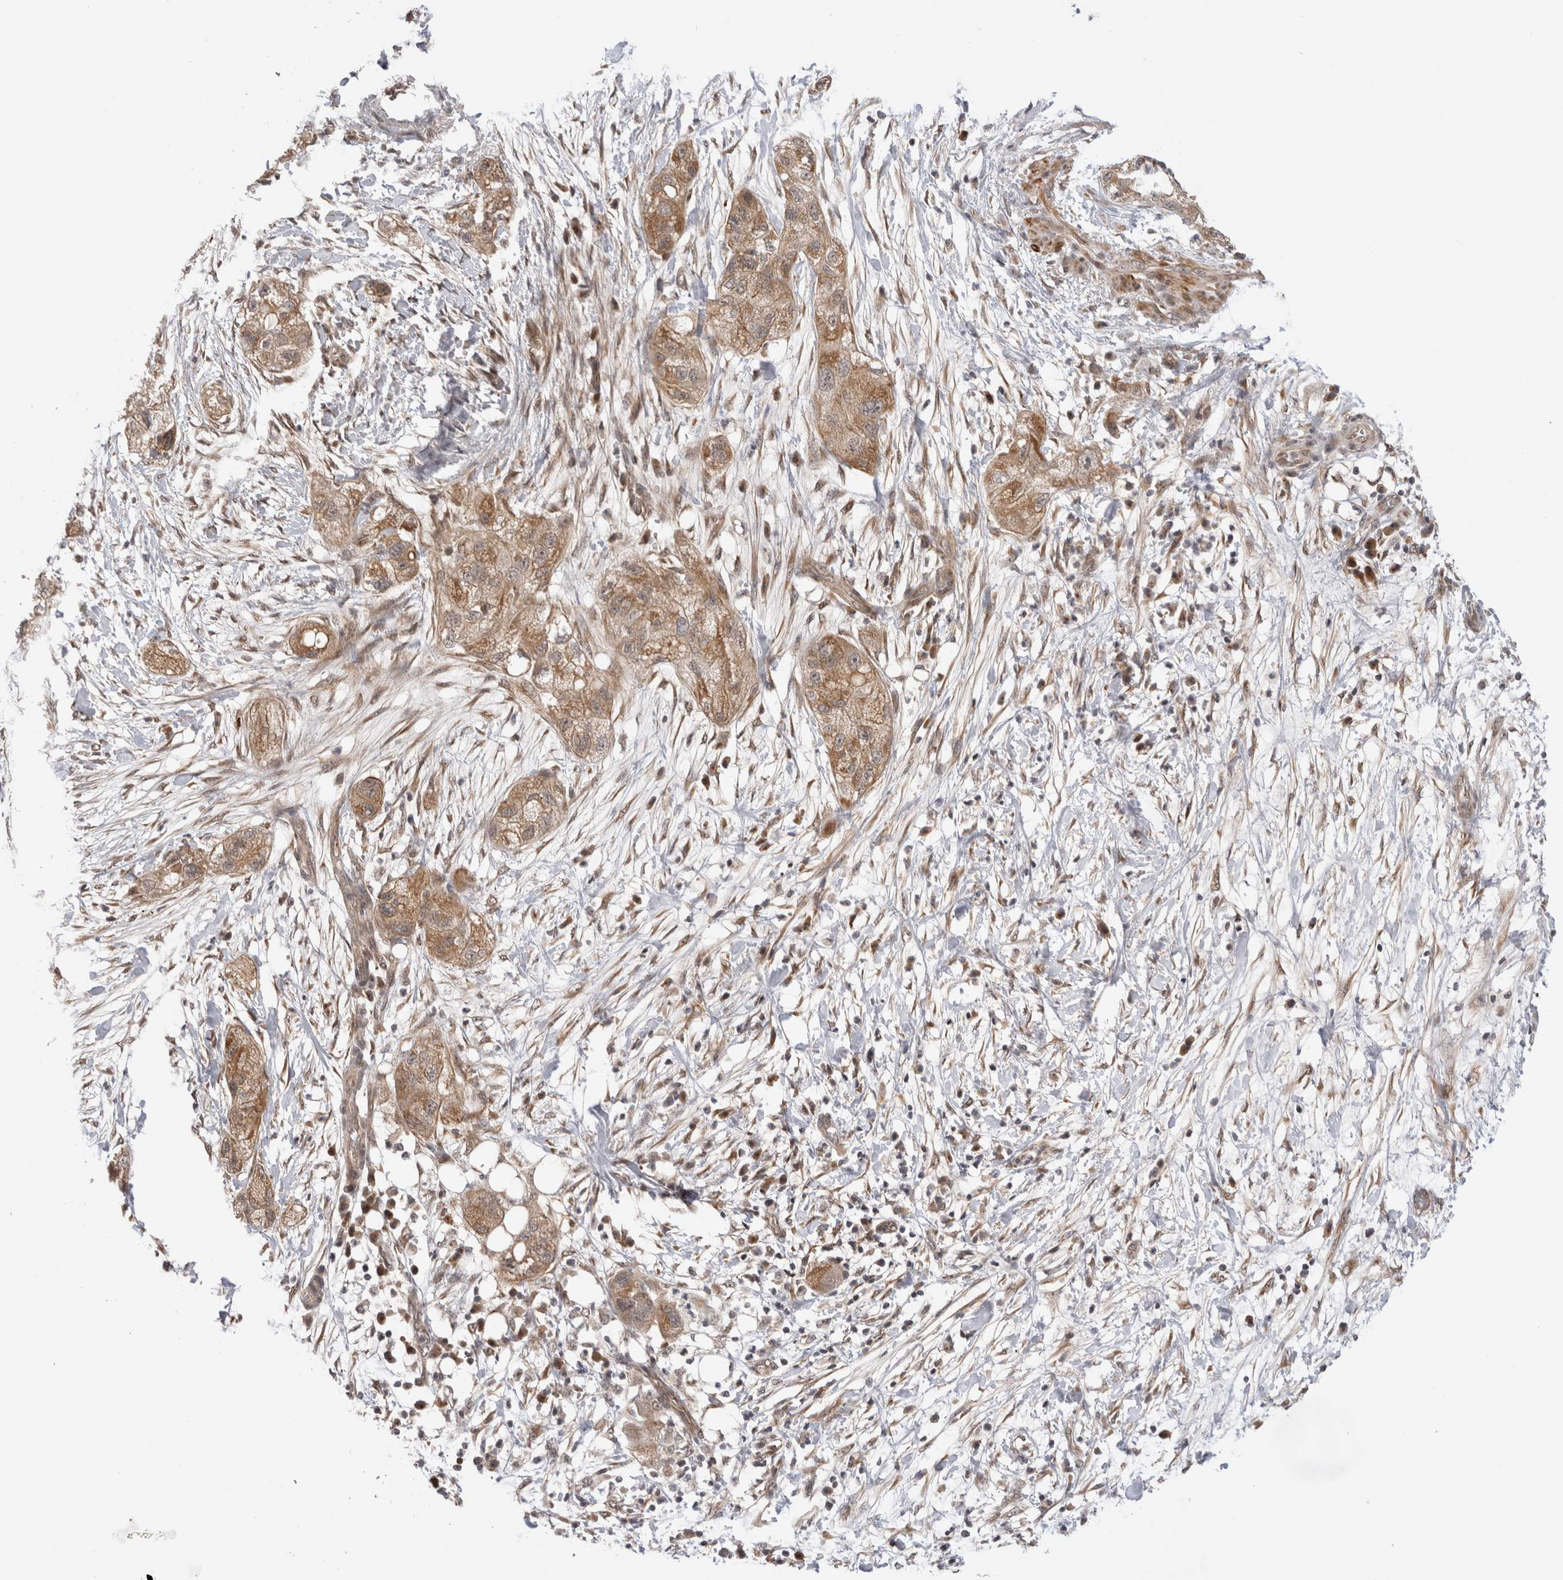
{"staining": {"intensity": "moderate", "quantity": ">75%", "location": "cytoplasmic/membranous"}, "tissue": "pancreatic cancer", "cell_type": "Tumor cells", "image_type": "cancer", "snomed": [{"axis": "morphology", "description": "Adenocarcinoma, NOS"}, {"axis": "topography", "description": "Pancreas"}], "caption": "Pancreatic cancer stained with immunohistochemistry displays moderate cytoplasmic/membranous positivity in approximately >75% of tumor cells. (IHC, brightfield microscopy, high magnification).", "gene": "TMEM65", "patient": {"sex": "female", "age": 78}}